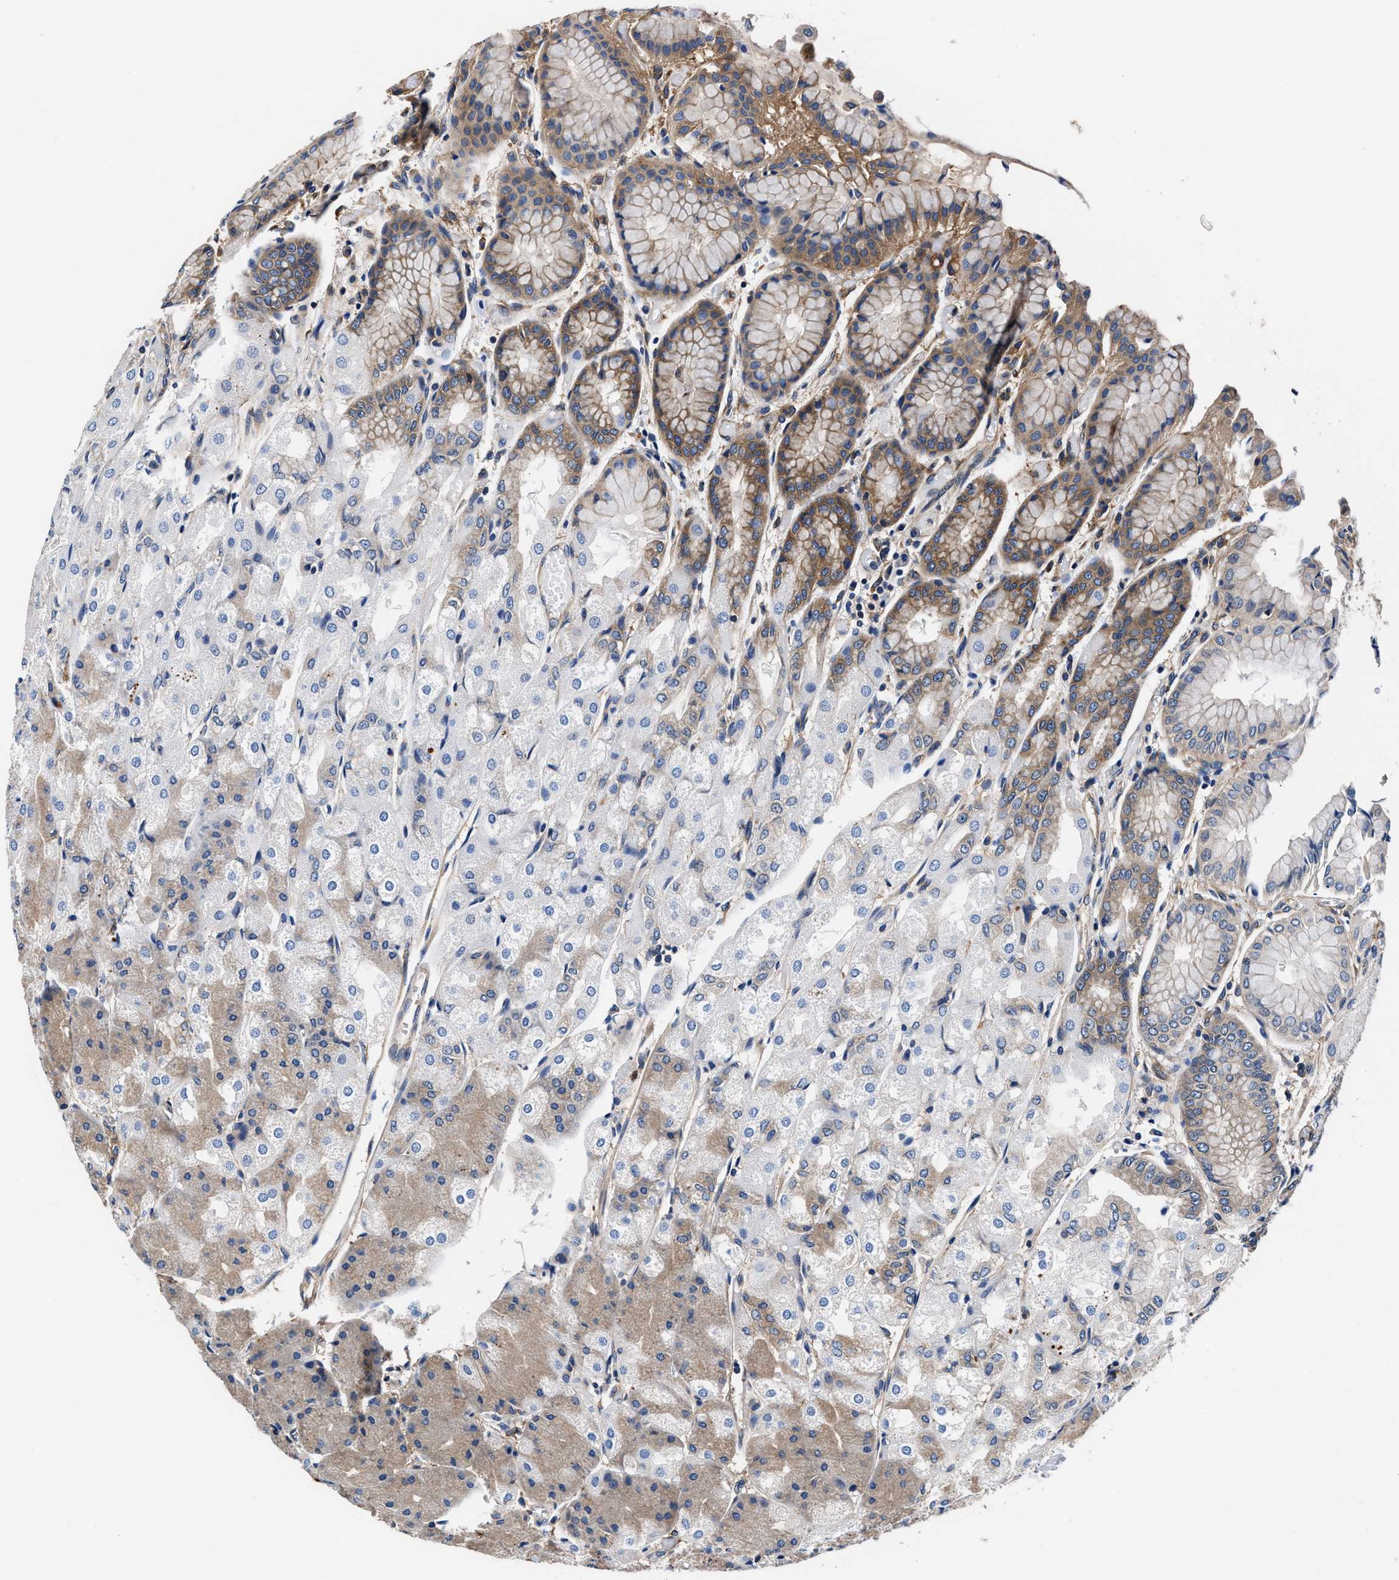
{"staining": {"intensity": "moderate", "quantity": "25%-75%", "location": "cytoplasmic/membranous"}, "tissue": "stomach", "cell_type": "Glandular cells", "image_type": "normal", "snomed": [{"axis": "morphology", "description": "Normal tissue, NOS"}, {"axis": "topography", "description": "Stomach, upper"}], "caption": "Stomach stained with DAB IHC reveals medium levels of moderate cytoplasmic/membranous positivity in about 25%-75% of glandular cells. (IHC, brightfield microscopy, high magnification).", "gene": "SH3GL1", "patient": {"sex": "male", "age": 72}}